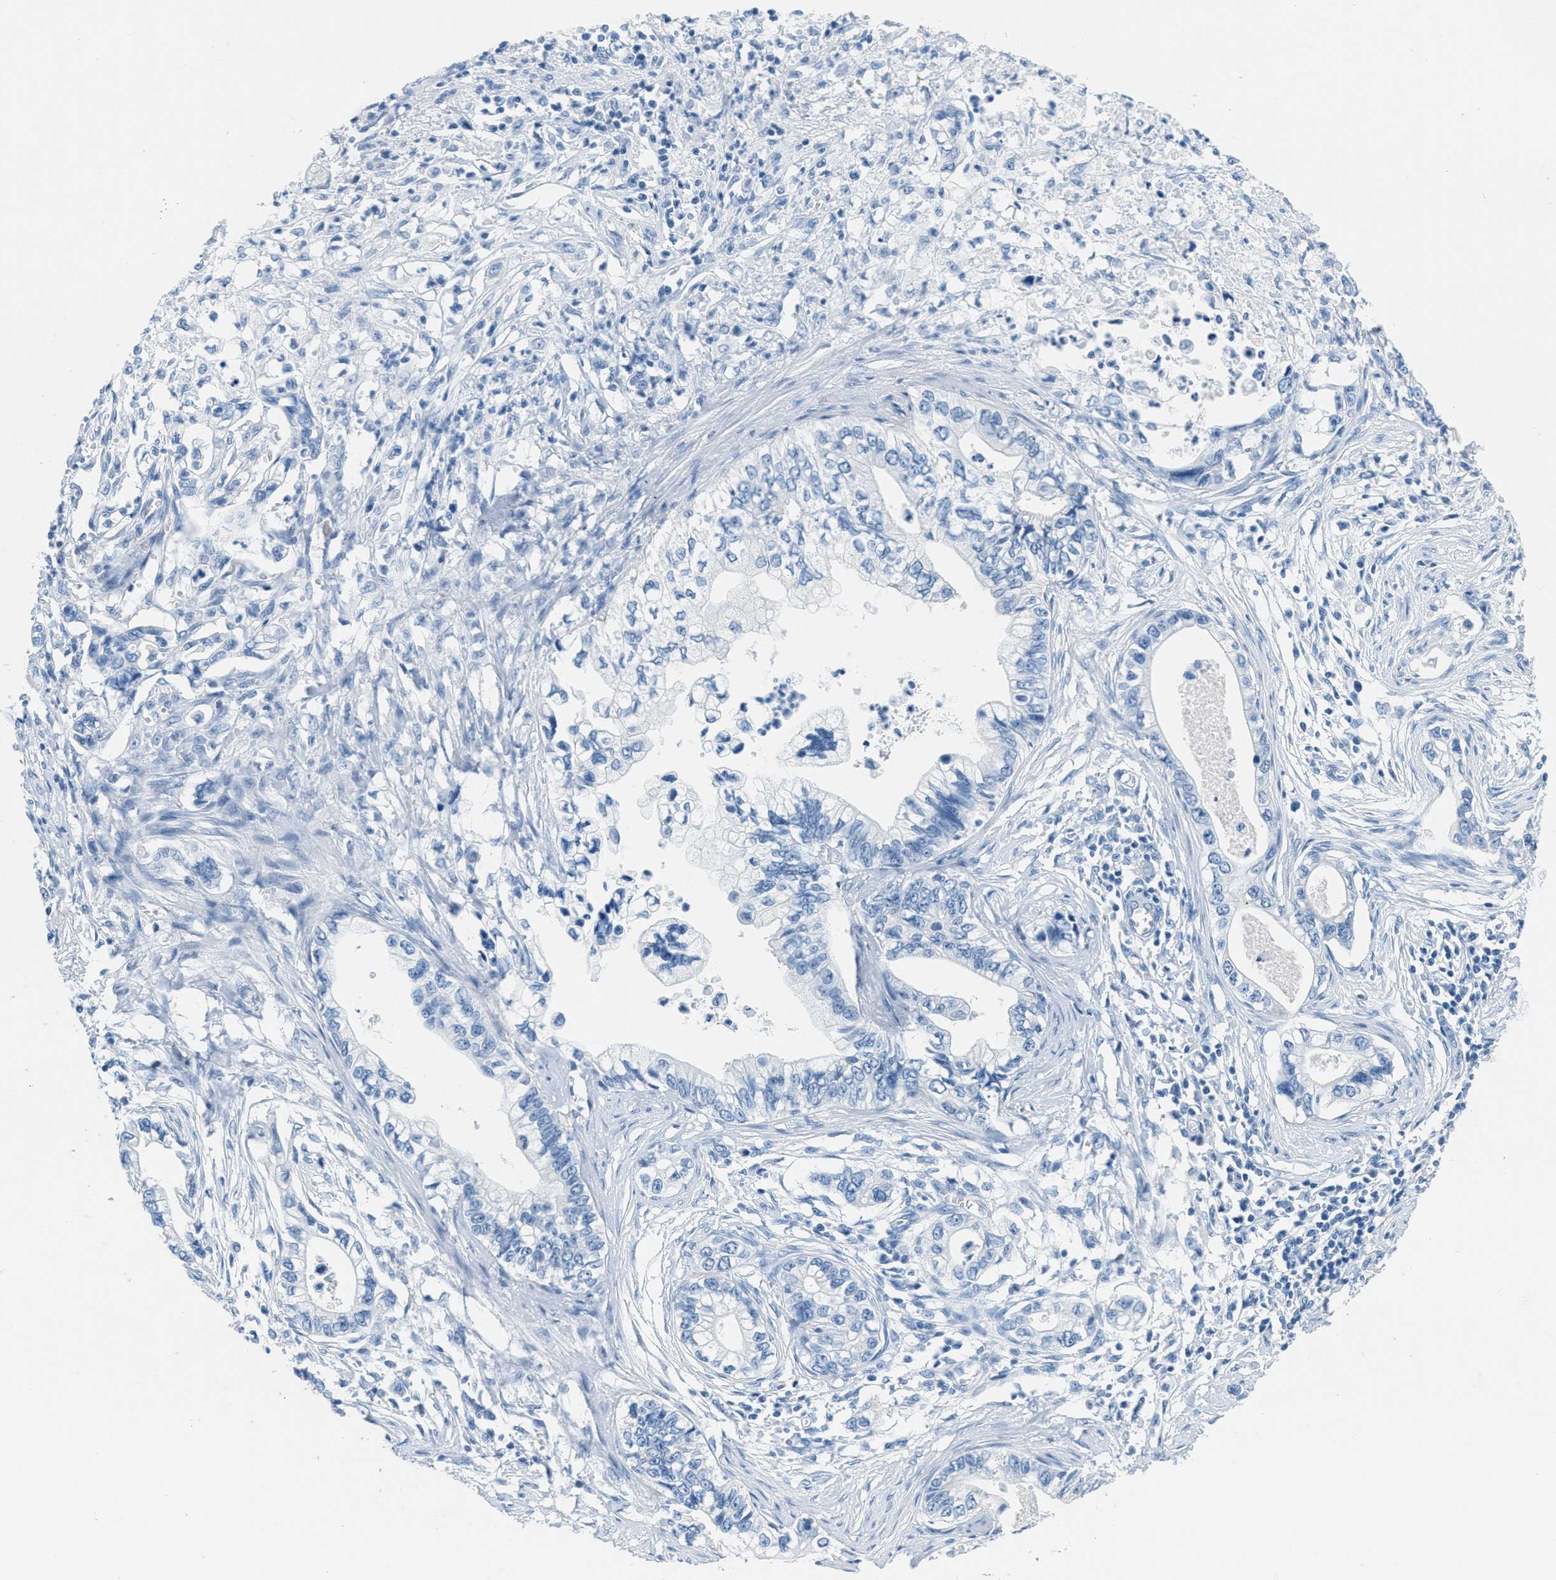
{"staining": {"intensity": "negative", "quantity": "none", "location": "none"}, "tissue": "pancreatic cancer", "cell_type": "Tumor cells", "image_type": "cancer", "snomed": [{"axis": "morphology", "description": "Adenocarcinoma, NOS"}, {"axis": "topography", "description": "Pancreas"}], "caption": "Tumor cells are negative for brown protein staining in pancreatic cancer.", "gene": "MGARP", "patient": {"sex": "male", "age": 56}}